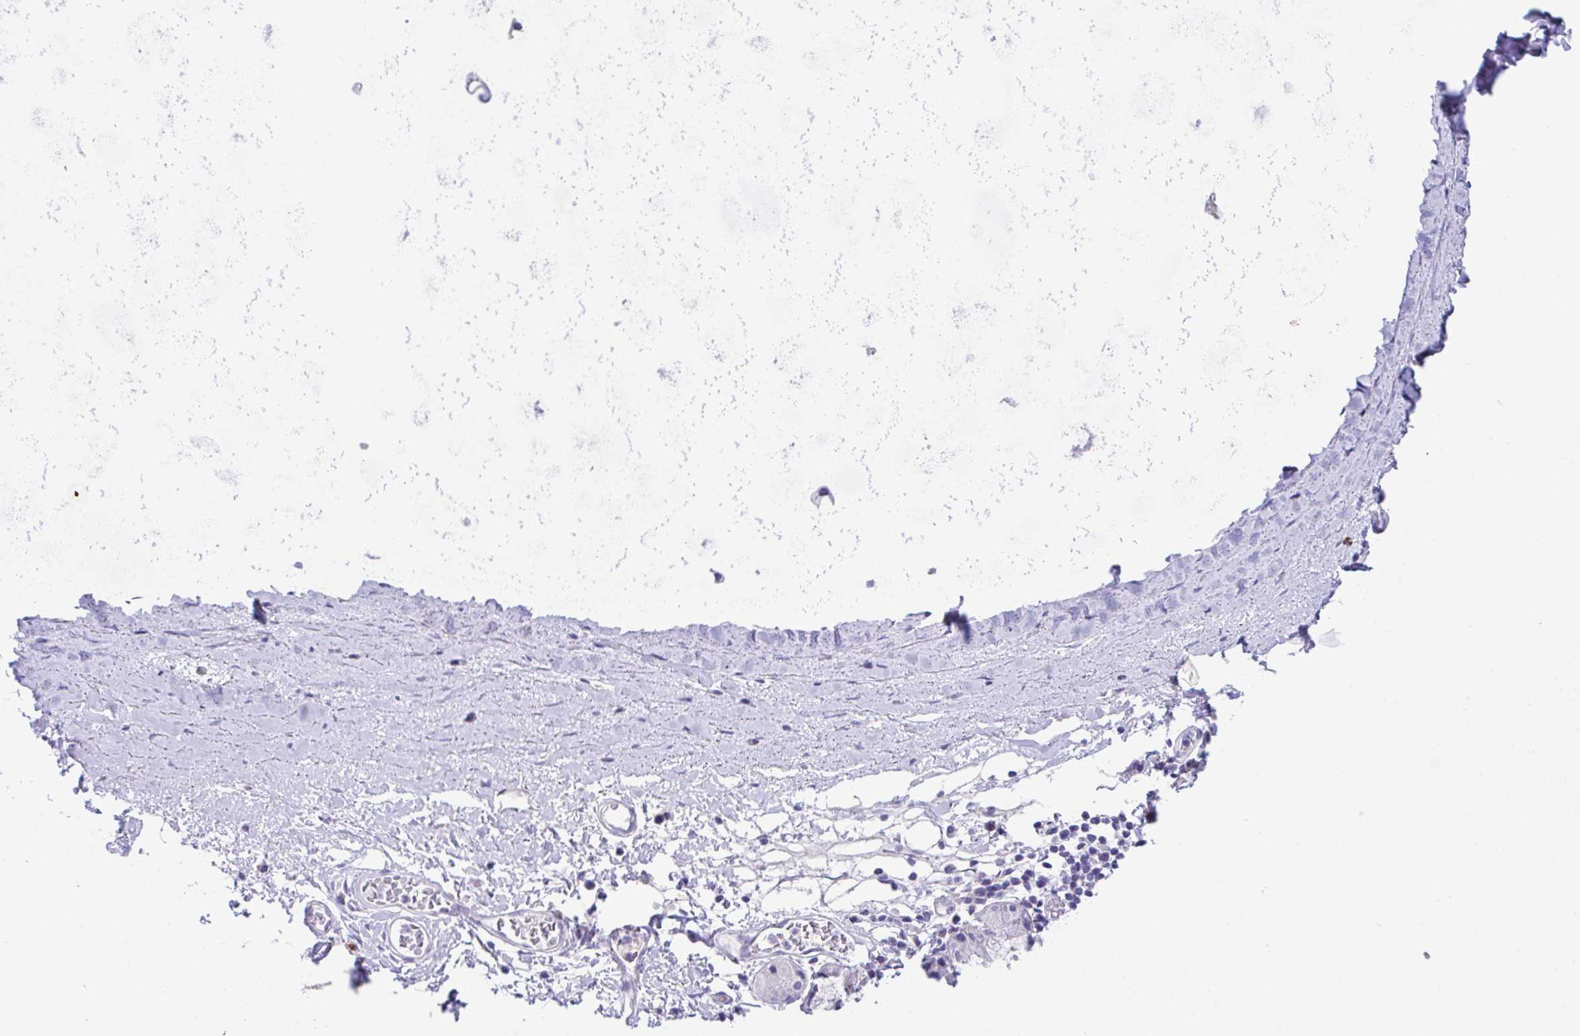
{"staining": {"intensity": "negative", "quantity": "none", "location": "none"}, "tissue": "adipose tissue", "cell_type": "Adipocytes", "image_type": "normal", "snomed": [{"axis": "morphology", "description": "Normal tissue, NOS"}, {"axis": "morphology", "description": "Degeneration, NOS"}, {"axis": "topography", "description": "Cartilage tissue"}, {"axis": "topography", "description": "Lung"}], "caption": "High power microscopy histopathology image of an IHC image of normal adipose tissue, revealing no significant staining in adipocytes.", "gene": "HACD4", "patient": {"sex": "female", "age": 61}}